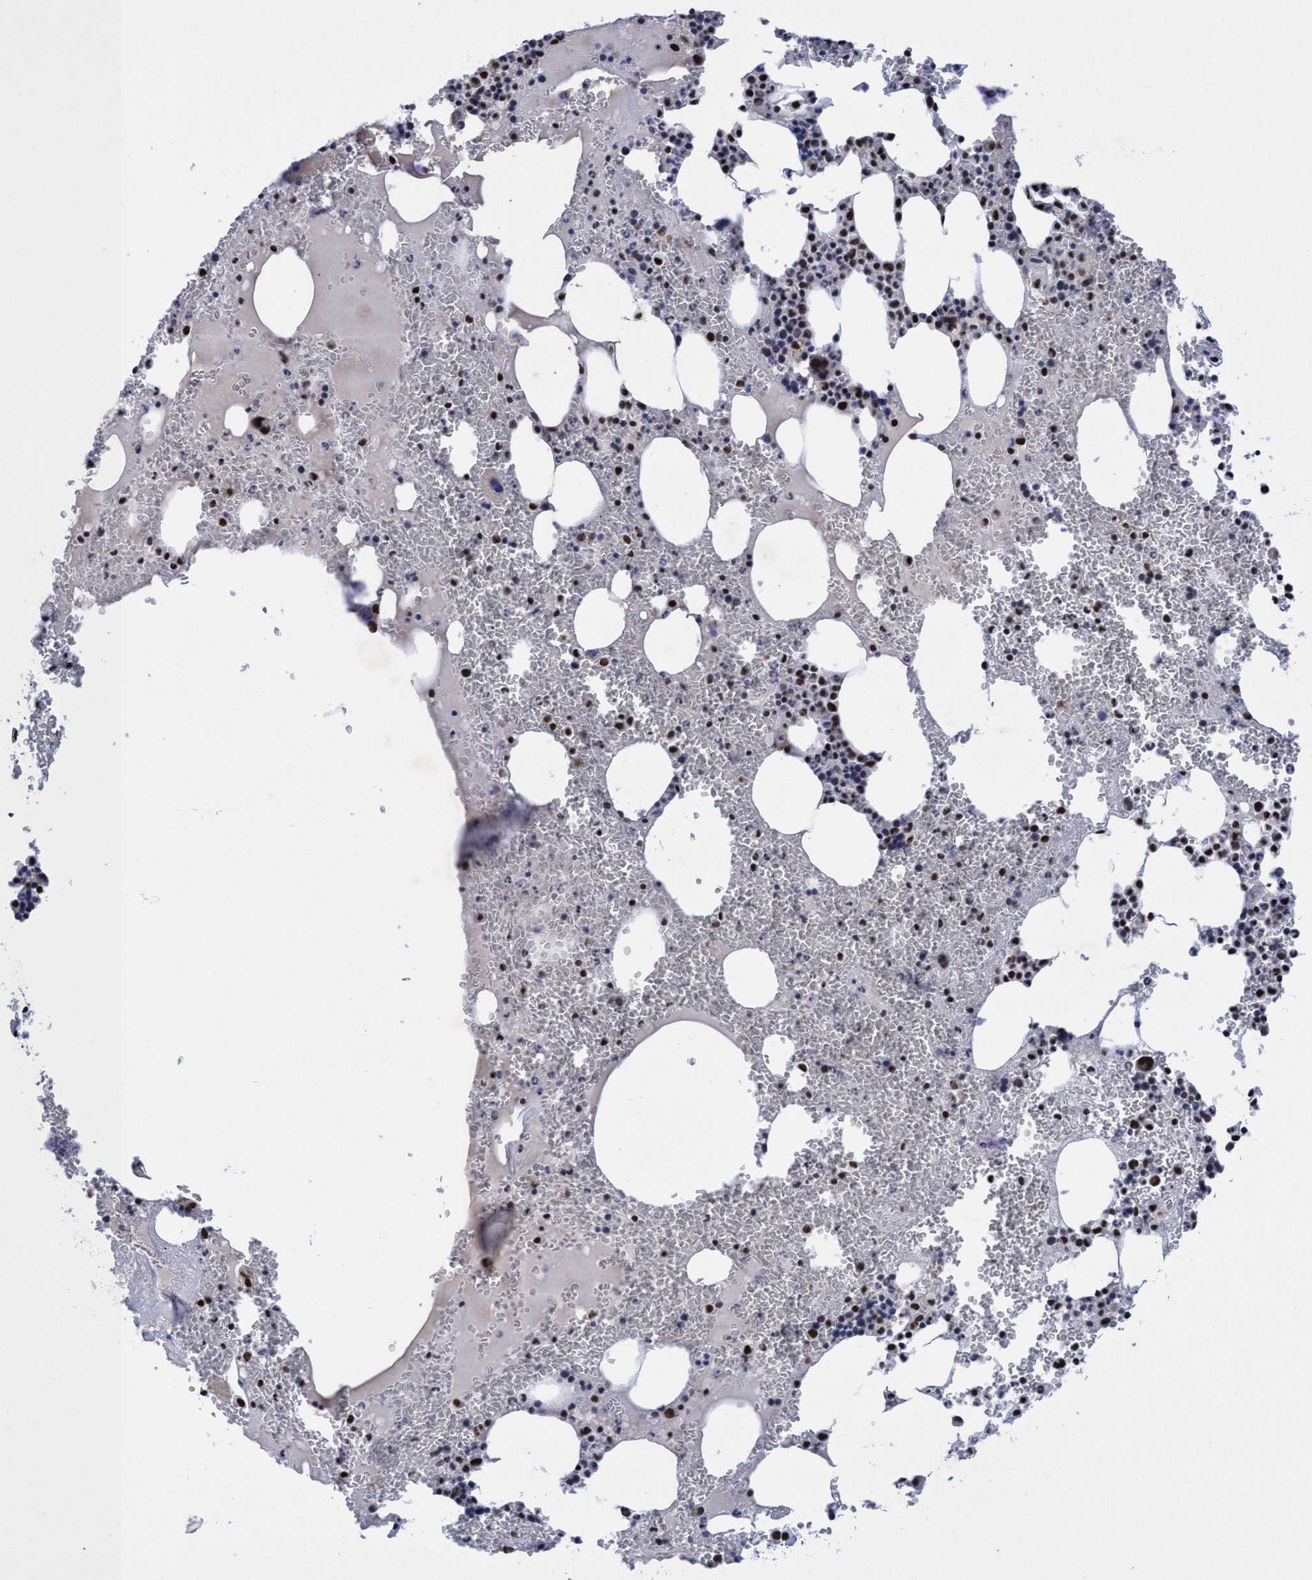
{"staining": {"intensity": "strong", "quantity": "25%-75%", "location": "nuclear"}, "tissue": "bone marrow", "cell_type": "Hematopoietic cells", "image_type": "normal", "snomed": [{"axis": "morphology", "description": "Normal tissue, NOS"}, {"axis": "morphology", "description": "Inflammation, NOS"}, {"axis": "topography", "description": "Bone marrow"}], "caption": "Immunohistochemistry (IHC) image of benign bone marrow: bone marrow stained using IHC exhibits high levels of strong protein expression localized specifically in the nuclear of hematopoietic cells, appearing as a nuclear brown color.", "gene": "EFCAB10", "patient": {"sex": "female", "age": 67}}